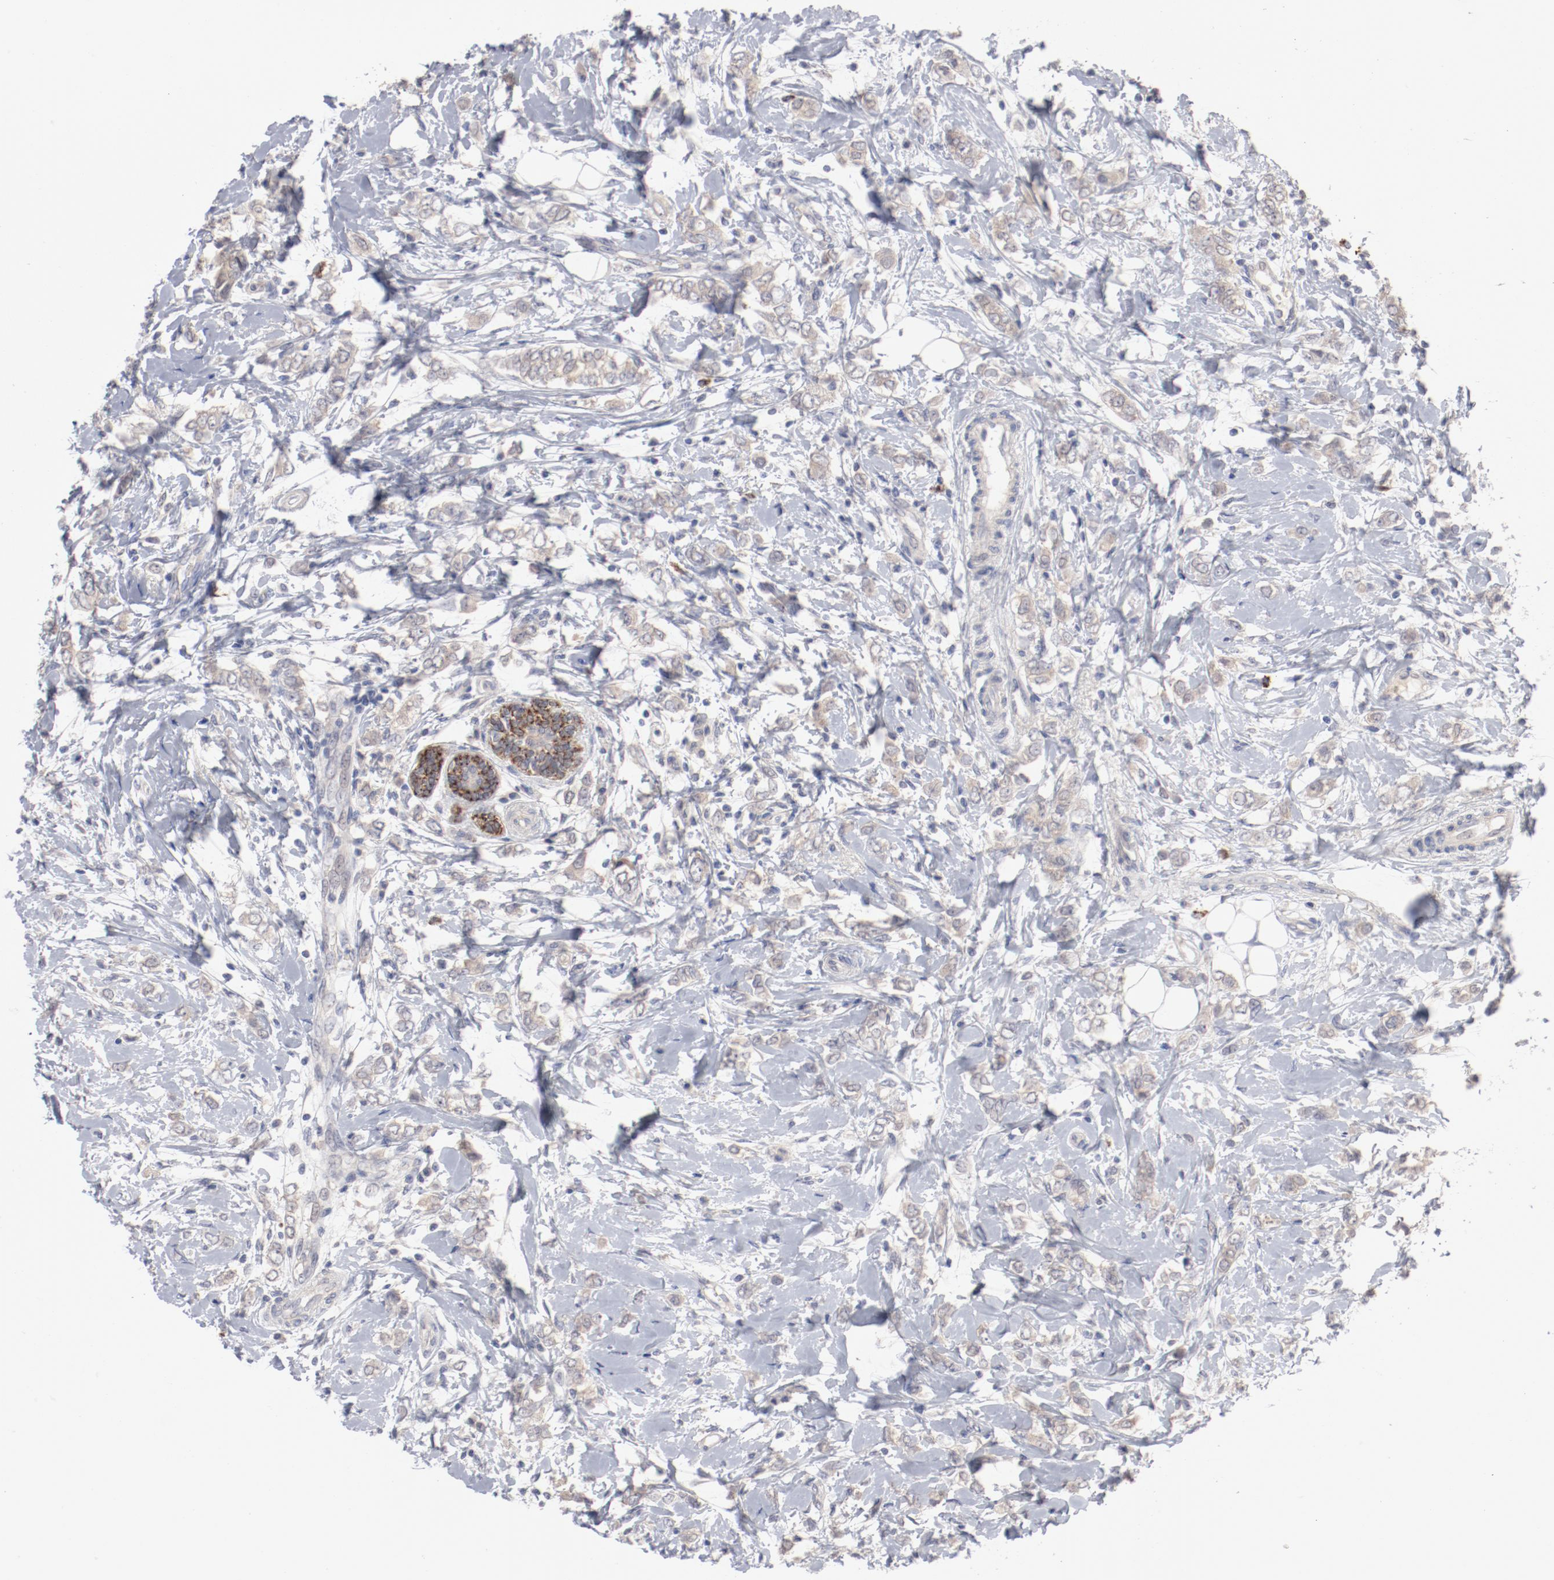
{"staining": {"intensity": "weak", "quantity": "<25%", "location": "cytoplasmic/membranous"}, "tissue": "breast cancer", "cell_type": "Tumor cells", "image_type": "cancer", "snomed": [{"axis": "morphology", "description": "Normal tissue, NOS"}, {"axis": "morphology", "description": "Lobular carcinoma"}, {"axis": "topography", "description": "Breast"}], "caption": "DAB immunohistochemical staining of human lobular carcinoma (breast) demonstrates no significant expression in tumor cells. (DAB (3,3'-diaminobenzidine) immunohistochemistry, high magnification).", "gene": "SH3BGR", "patient": {"sex": "female", "age": 47}}